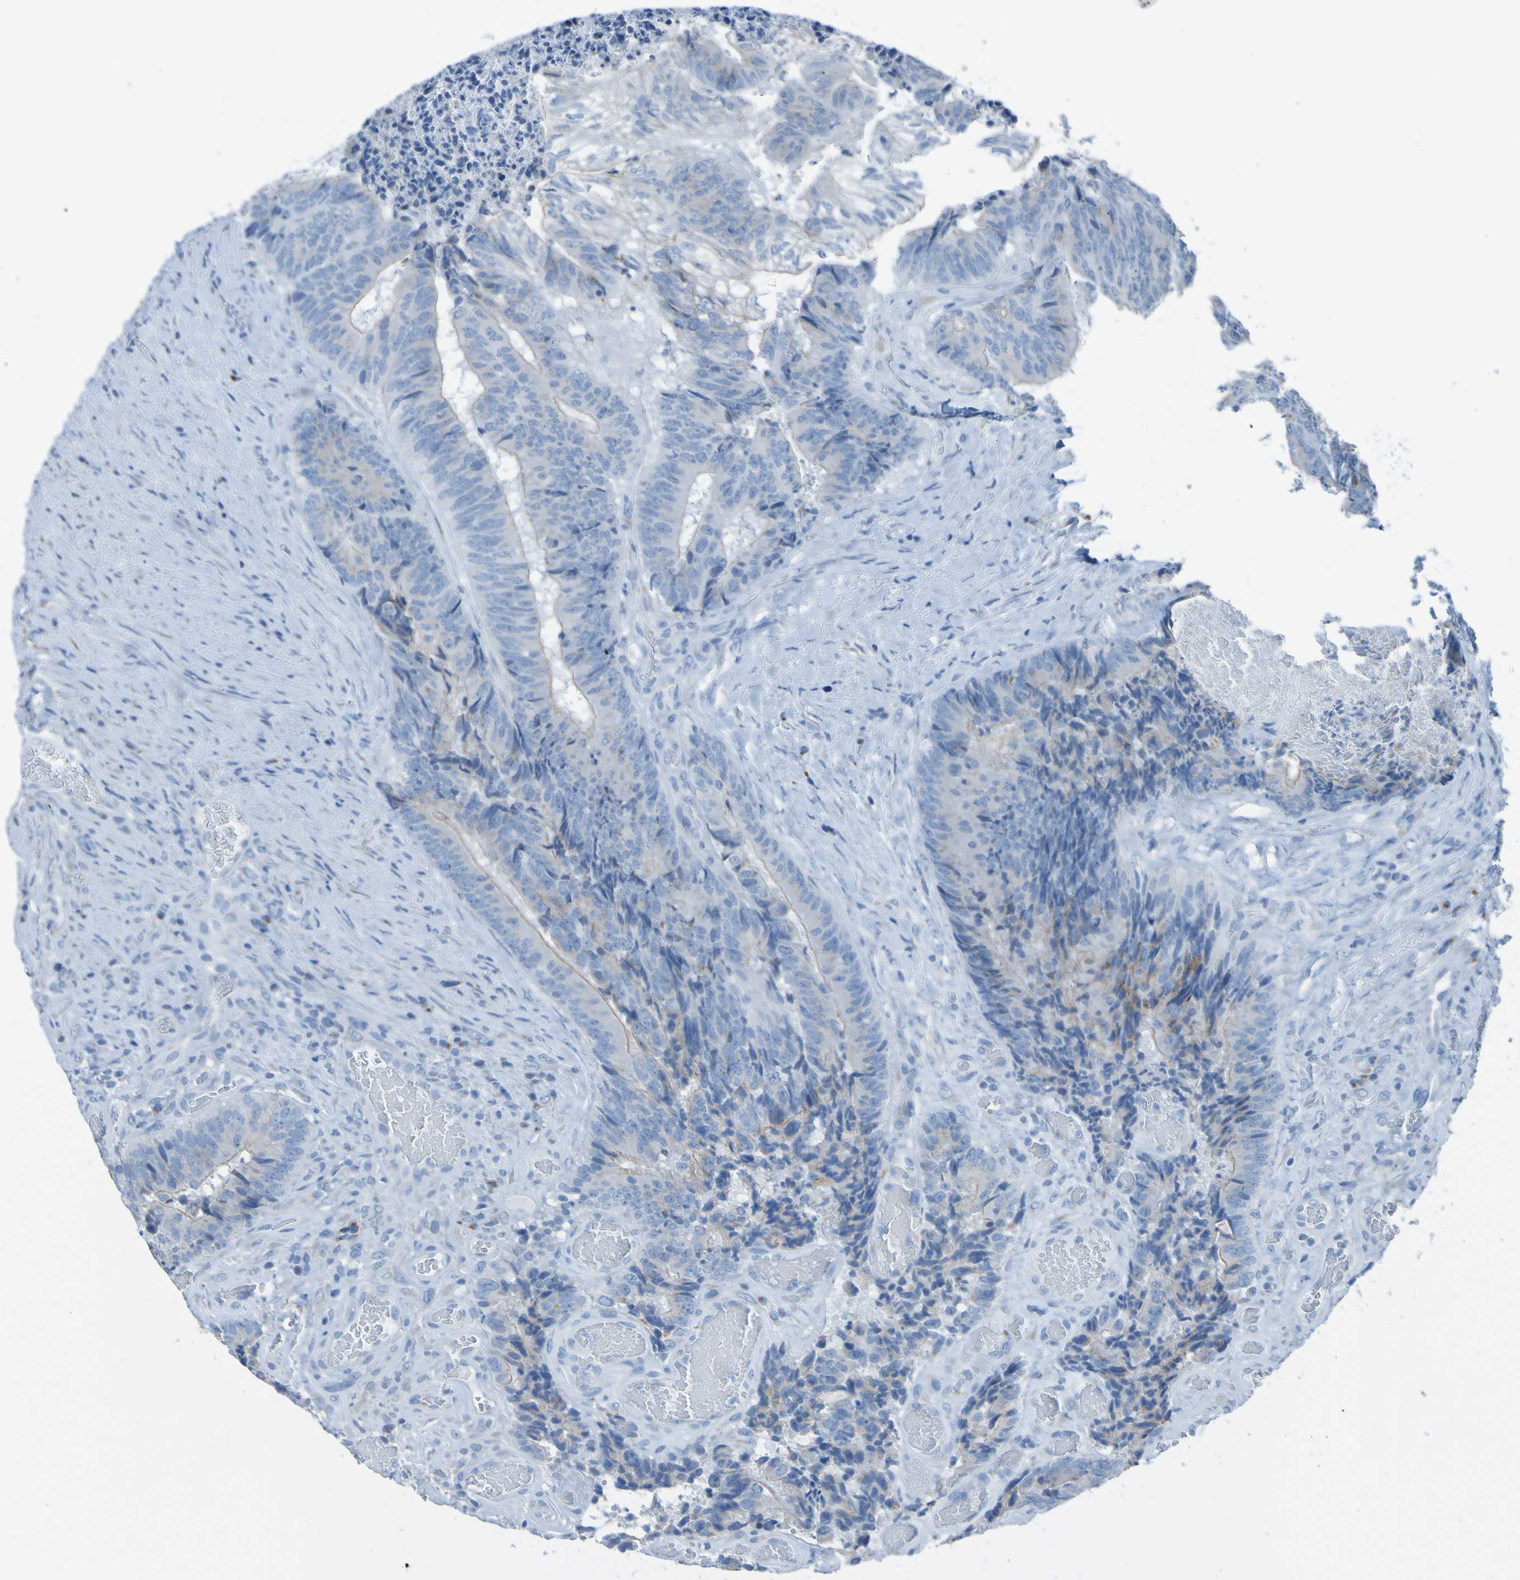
{"staining": {"intensity": "weak", "quantity": "25%-75%", "location": "cytoplasmic/membranous"}, "tissue": "colorectal cancer", "cell_type": "Tumor cells", "image_type": "cancer", "snomed": [{"axis": "morphology", "description": "Adenocarcinoma, NOS"}, {"axis": "topography", "description": "Rectum"}], "caption": "Tumor cells show low levels of weak cytoplasmic/membranous staining in approximately 25%-75% of cells in colorectal cancer. (DAB = brown stain, brightfield microscopy at high magnification).", "gene": "ACMSD", "patient": {"sex": "male", "age": 72}}